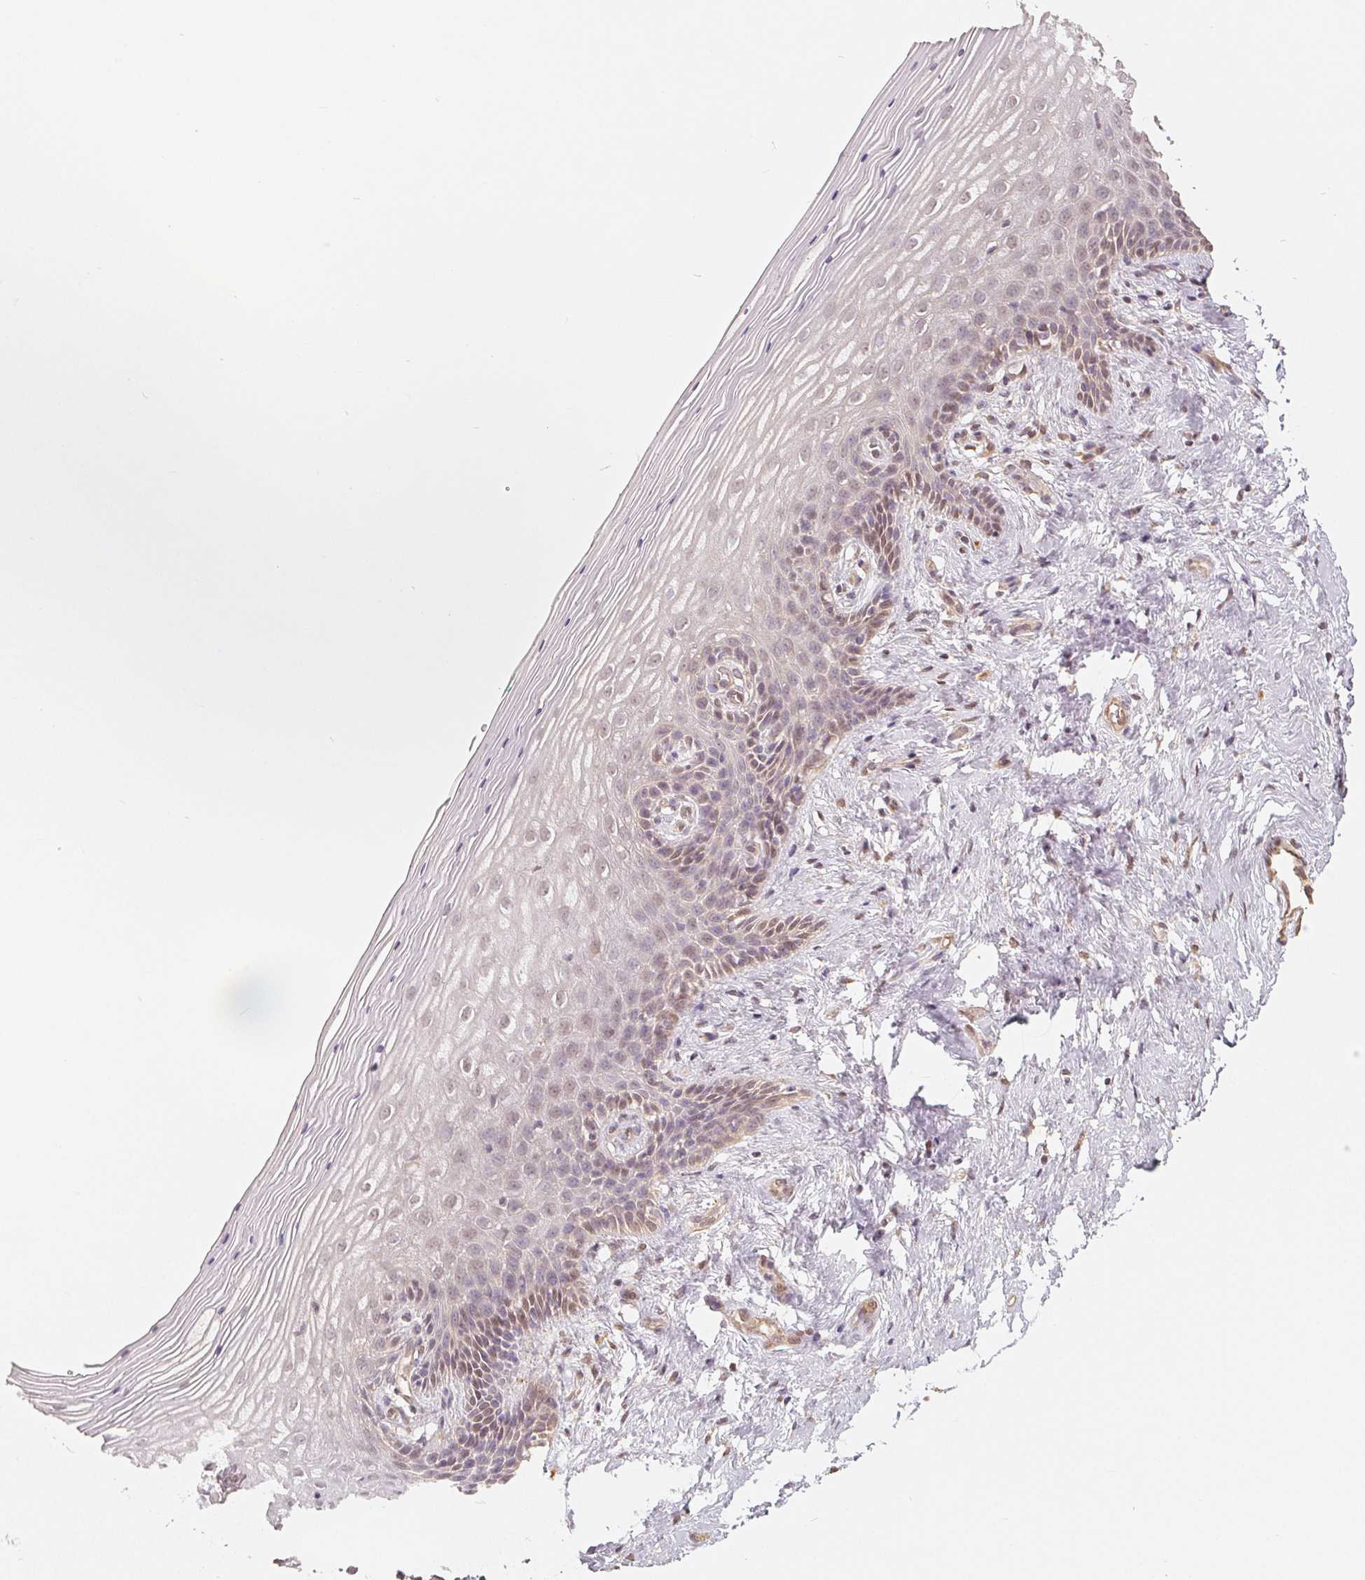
{"staining": {"intensity": "moderate", "quantity": "<25%", "location": "nuclear"}, "tissue": "vagina", "cell_type": "Squamous epithelial cells", "image_type": "normal", "snomed": [{"axis": "morphology", "description": "Normal tissue, NOS"}, {"axis": "topography", "description": "Vagina"}], "caption": "Brown immunohistochemical staining in benign vagina shows moderate nuclear positivity in about <25% of squamous epithelial cells.", "gene": "GUSB", "patient": {"sex": "female", "age": 45}}